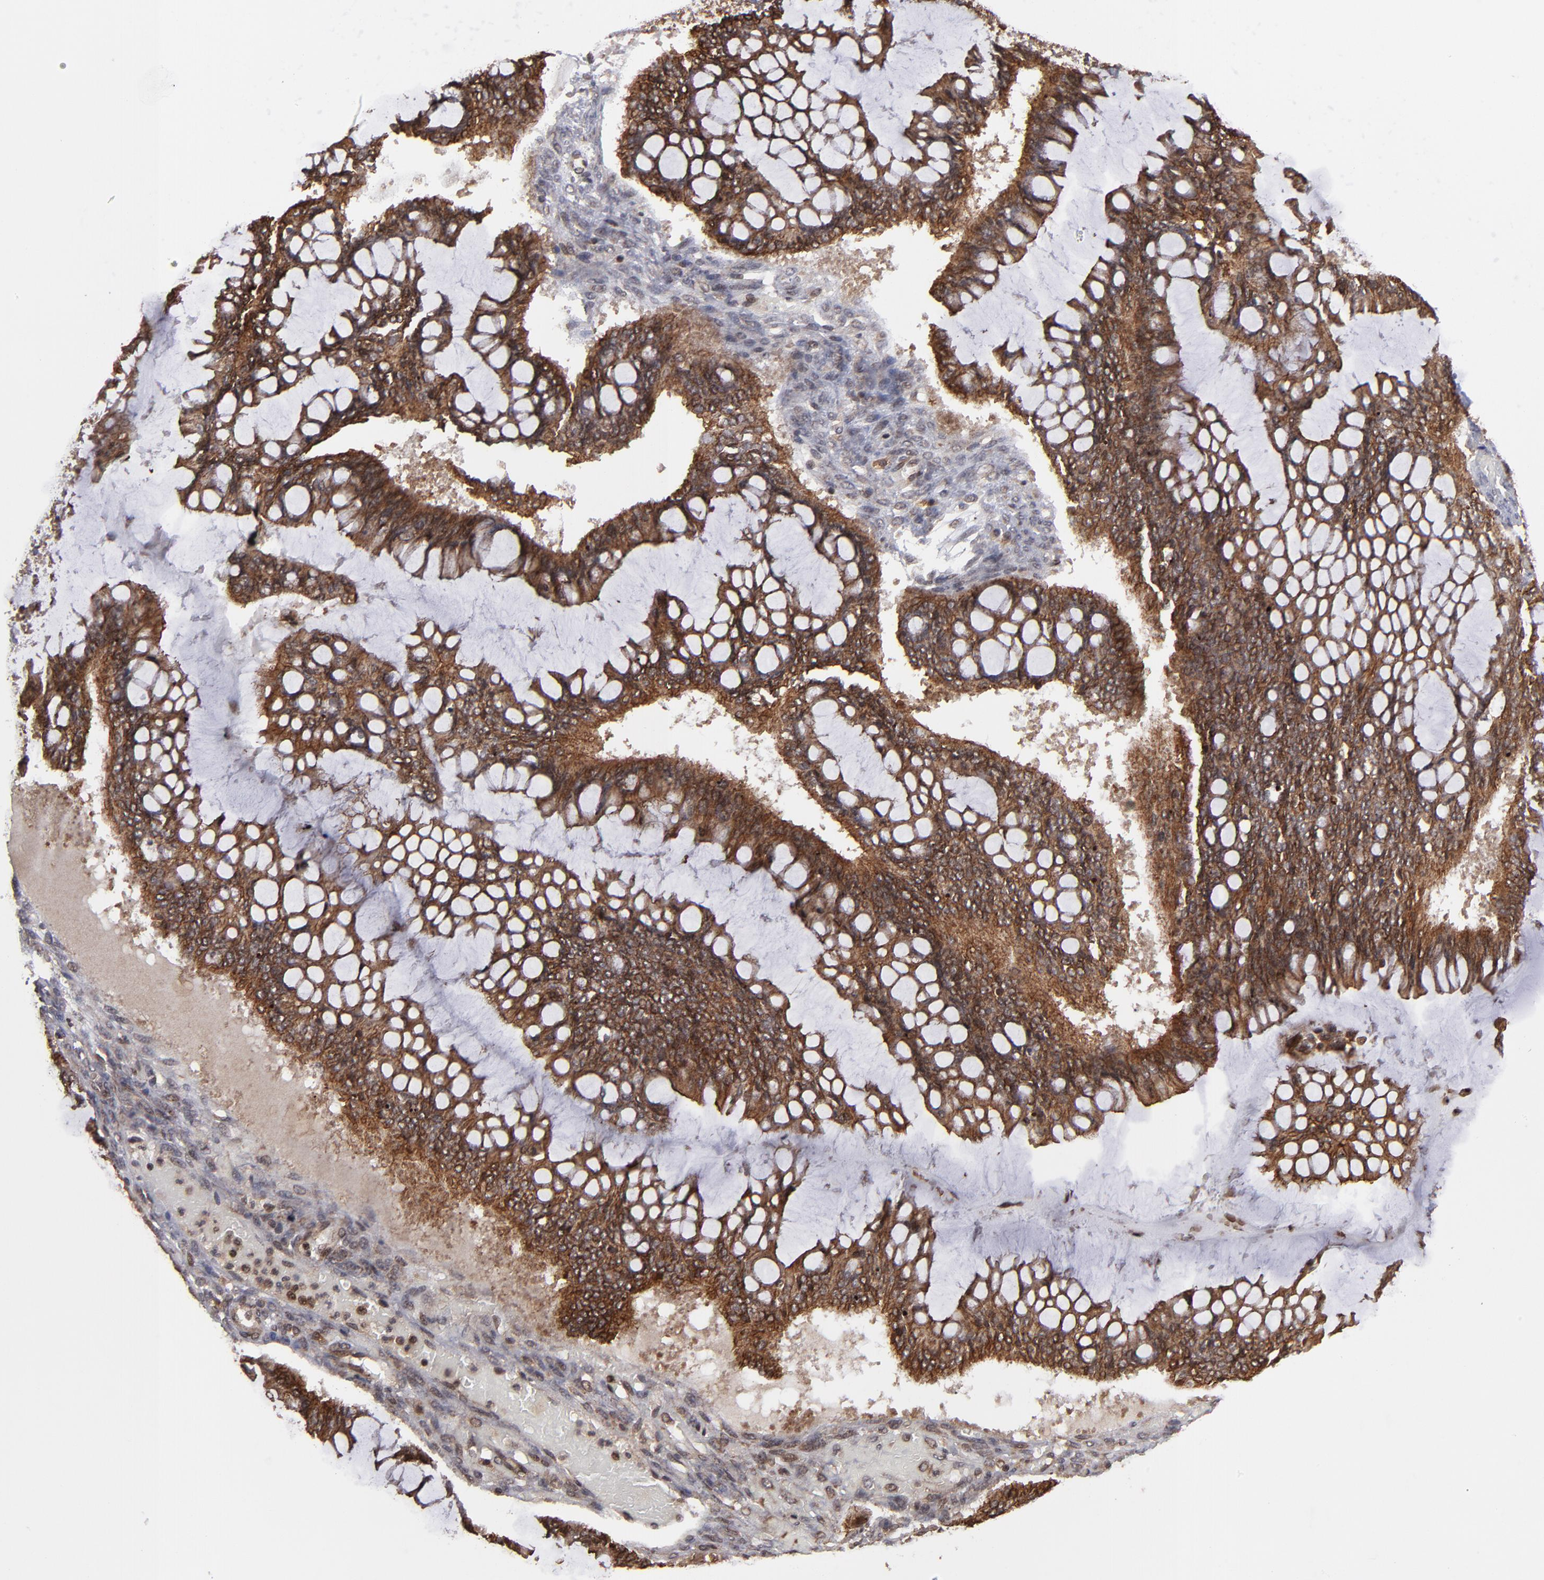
{"staining": {"intensity": "strong", "quantity": ">75%", "location": "cytoplasmic/membranous,nuclear"}, "tissue": "ovarian cancer", "cell_type": "Tumor cells", "image_type": "cancer", "snomed": [{"axis": "morphology", "description": "Cystadenocarcinoma, mucinous, NOS"}, {"axis": "topography", "description": "Ovary"}], "caption": "Immunohistochemistry (IHC) micrograph of mucinous cystadenocarcinoma (ovarian) stained for a protein (brown), which shows high levels of strong cytoplasmic/membranous and nuclear positivity in approximately >75% of tumor cells.", "gene": "RGS6", "patient": {"sex": "female", "age": 73}}